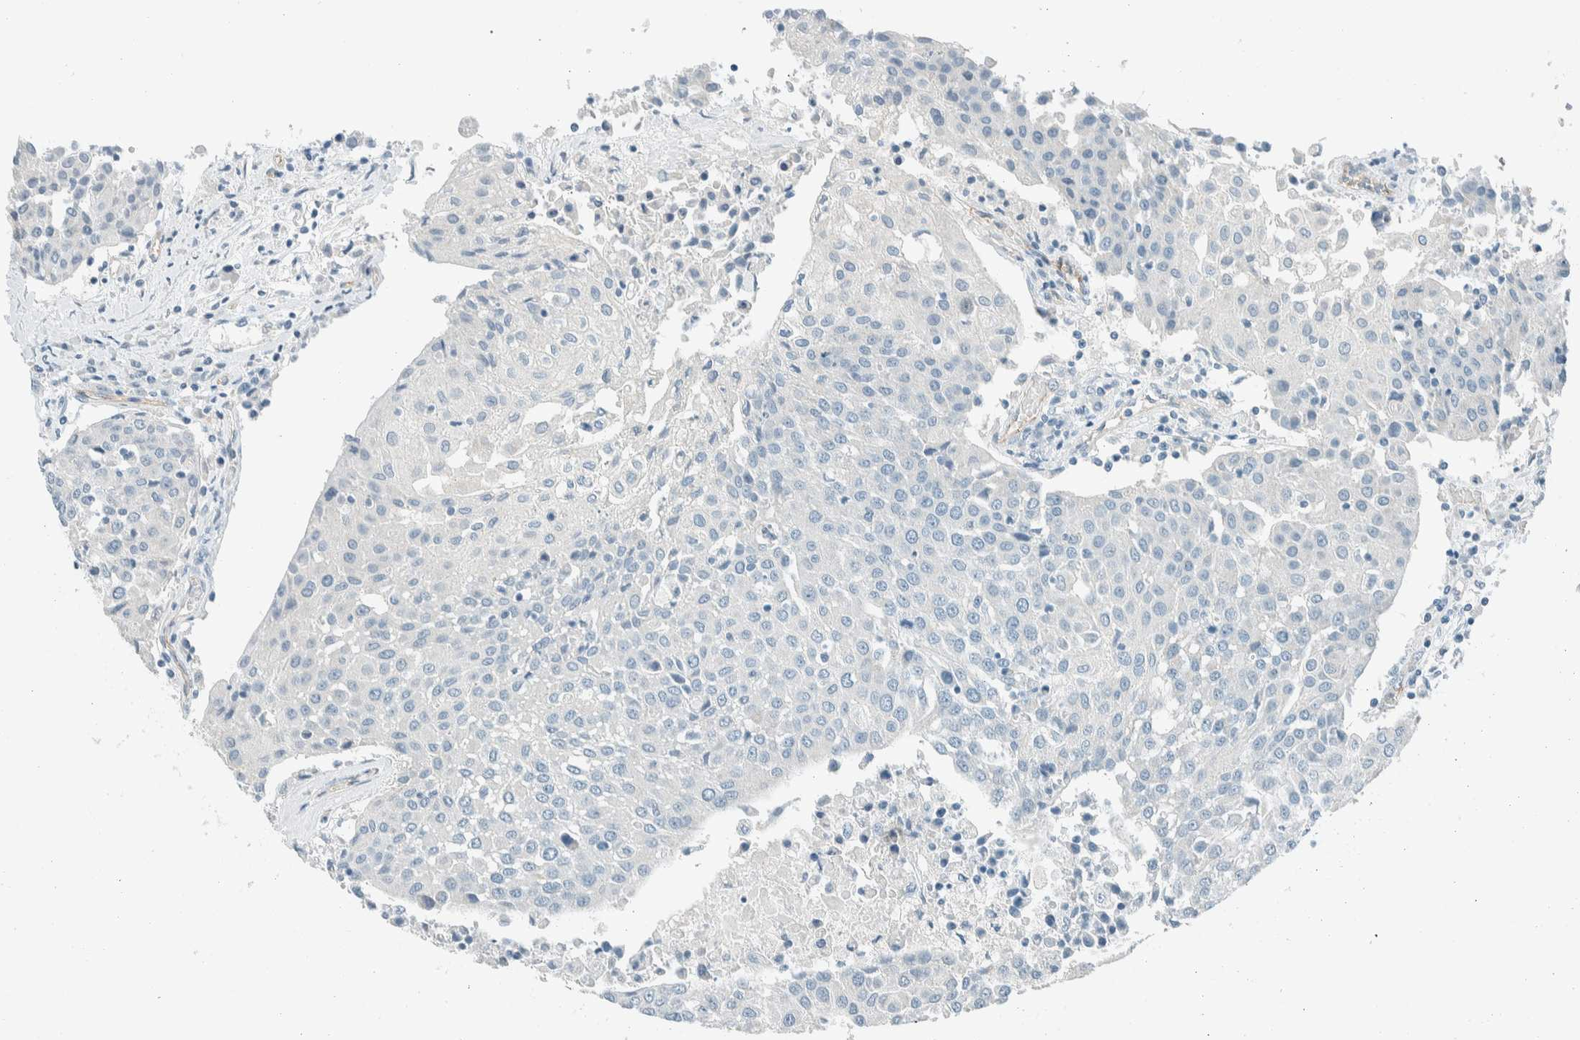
{"staining": {"intensity": "negative", "quantity": "none", "location": "none"}, "tissue": "urothelial cancer", "cell_type": "Tumor cells", "image_type": "cancer", "snomed": [{"axis": "morphology", "description": "Urothelial carcinoma, High grade"}, {"axis": "topography", "description": "Urinary bladder"}], "caption": "This is an IHC photomicrograph of human urothelial cancer. There is no staining in tumor cells.", "gene": "SLFN12", "patient": {"sex": "female", "age": 85}}